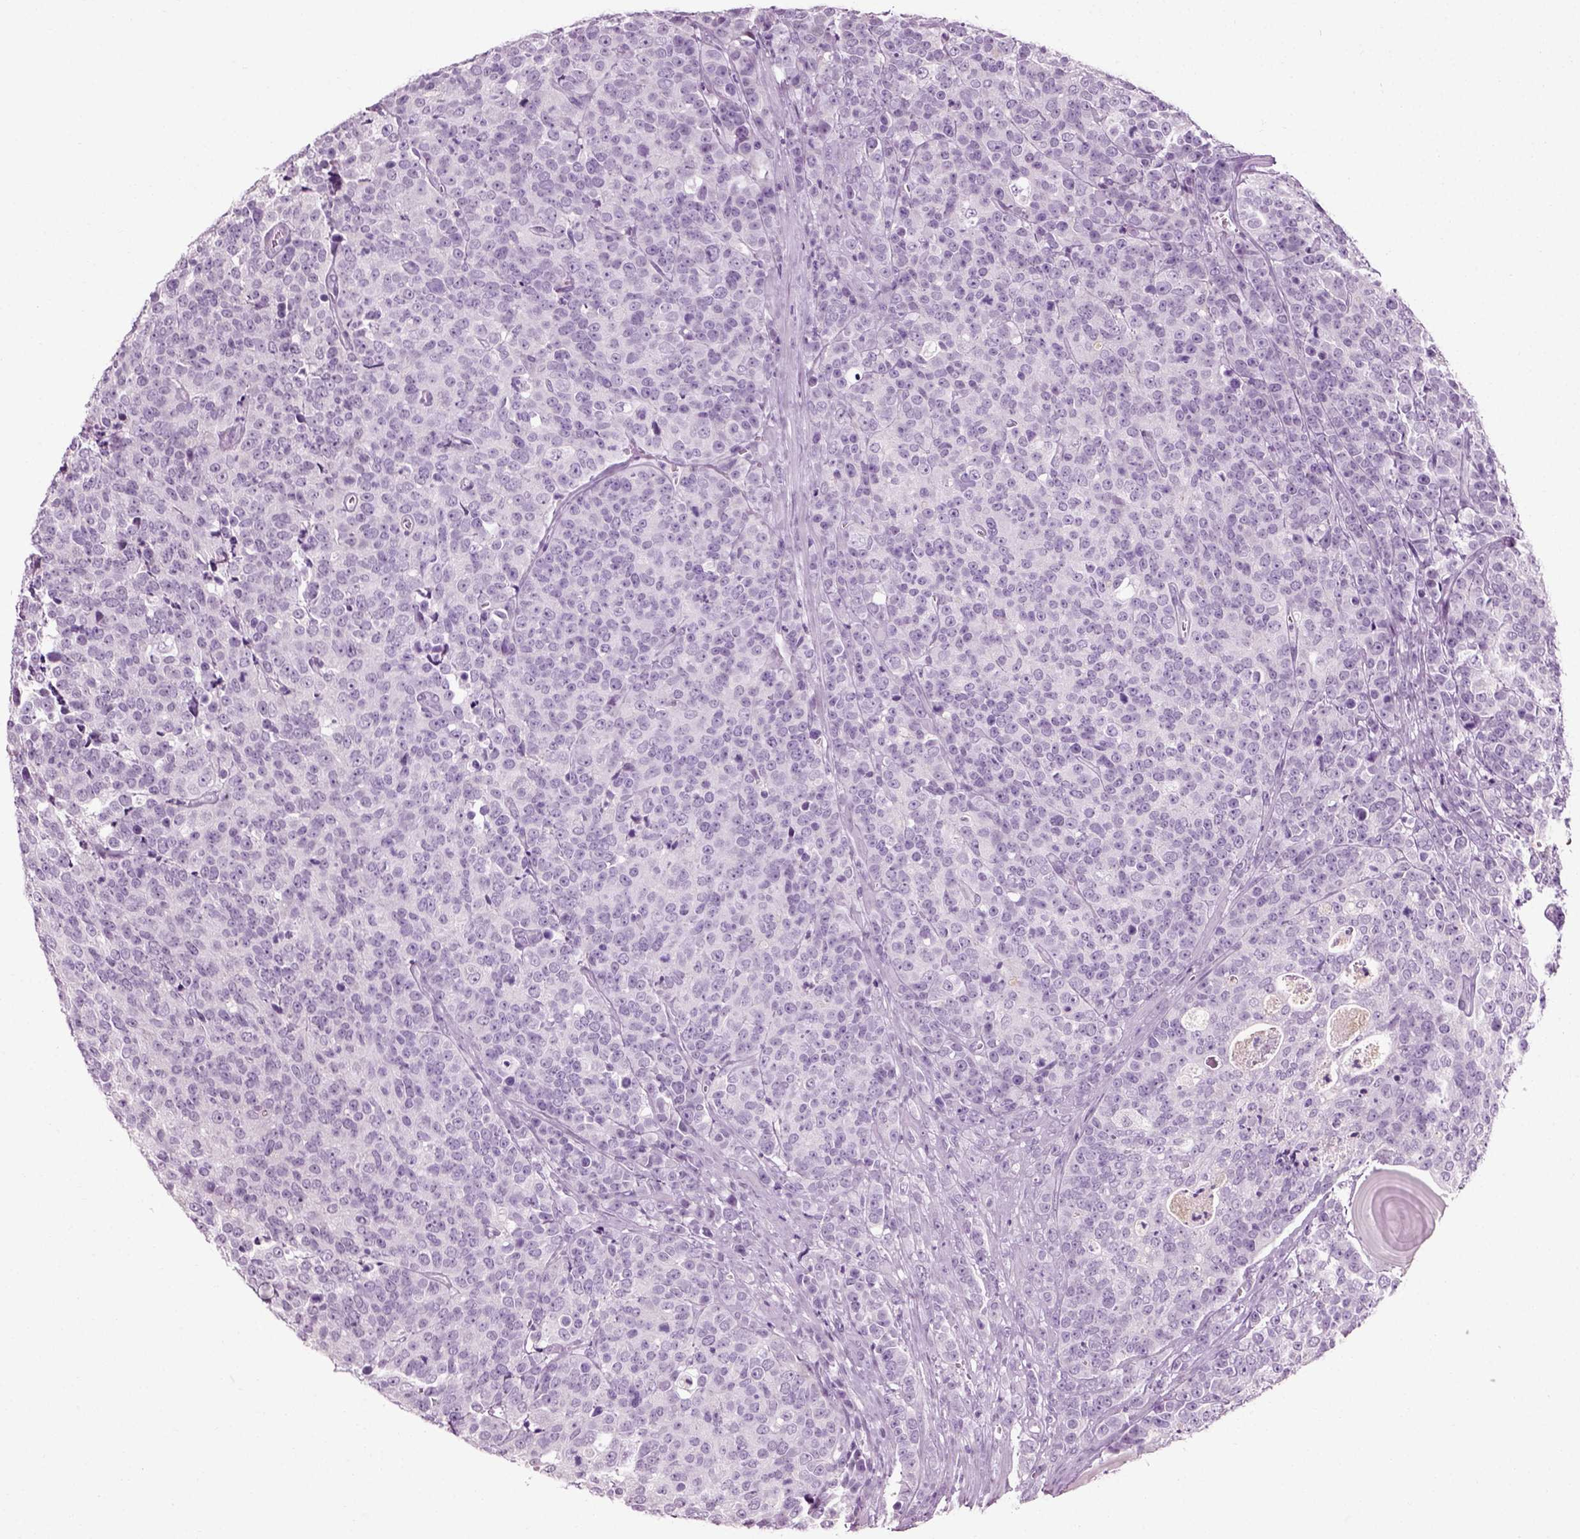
{"staining": {"intensity": "negative", "quantity": "none", "location": "none"}, "tissue": "prostate cancer", "cell_type": "Tumor cells", "image_type": "cancer", "snomed": [{"axis": "morphology", "description": "Adenocarcinoma, NOS"}, {"axis": "topography", "description": "Prostate"}], "caption": "Protein analysis of adenocarcinoma (prostate) reveals no significant expression in tumor cells.", "gene": "SLC26A8", "patient": {"sex": "male", "age": 67}}